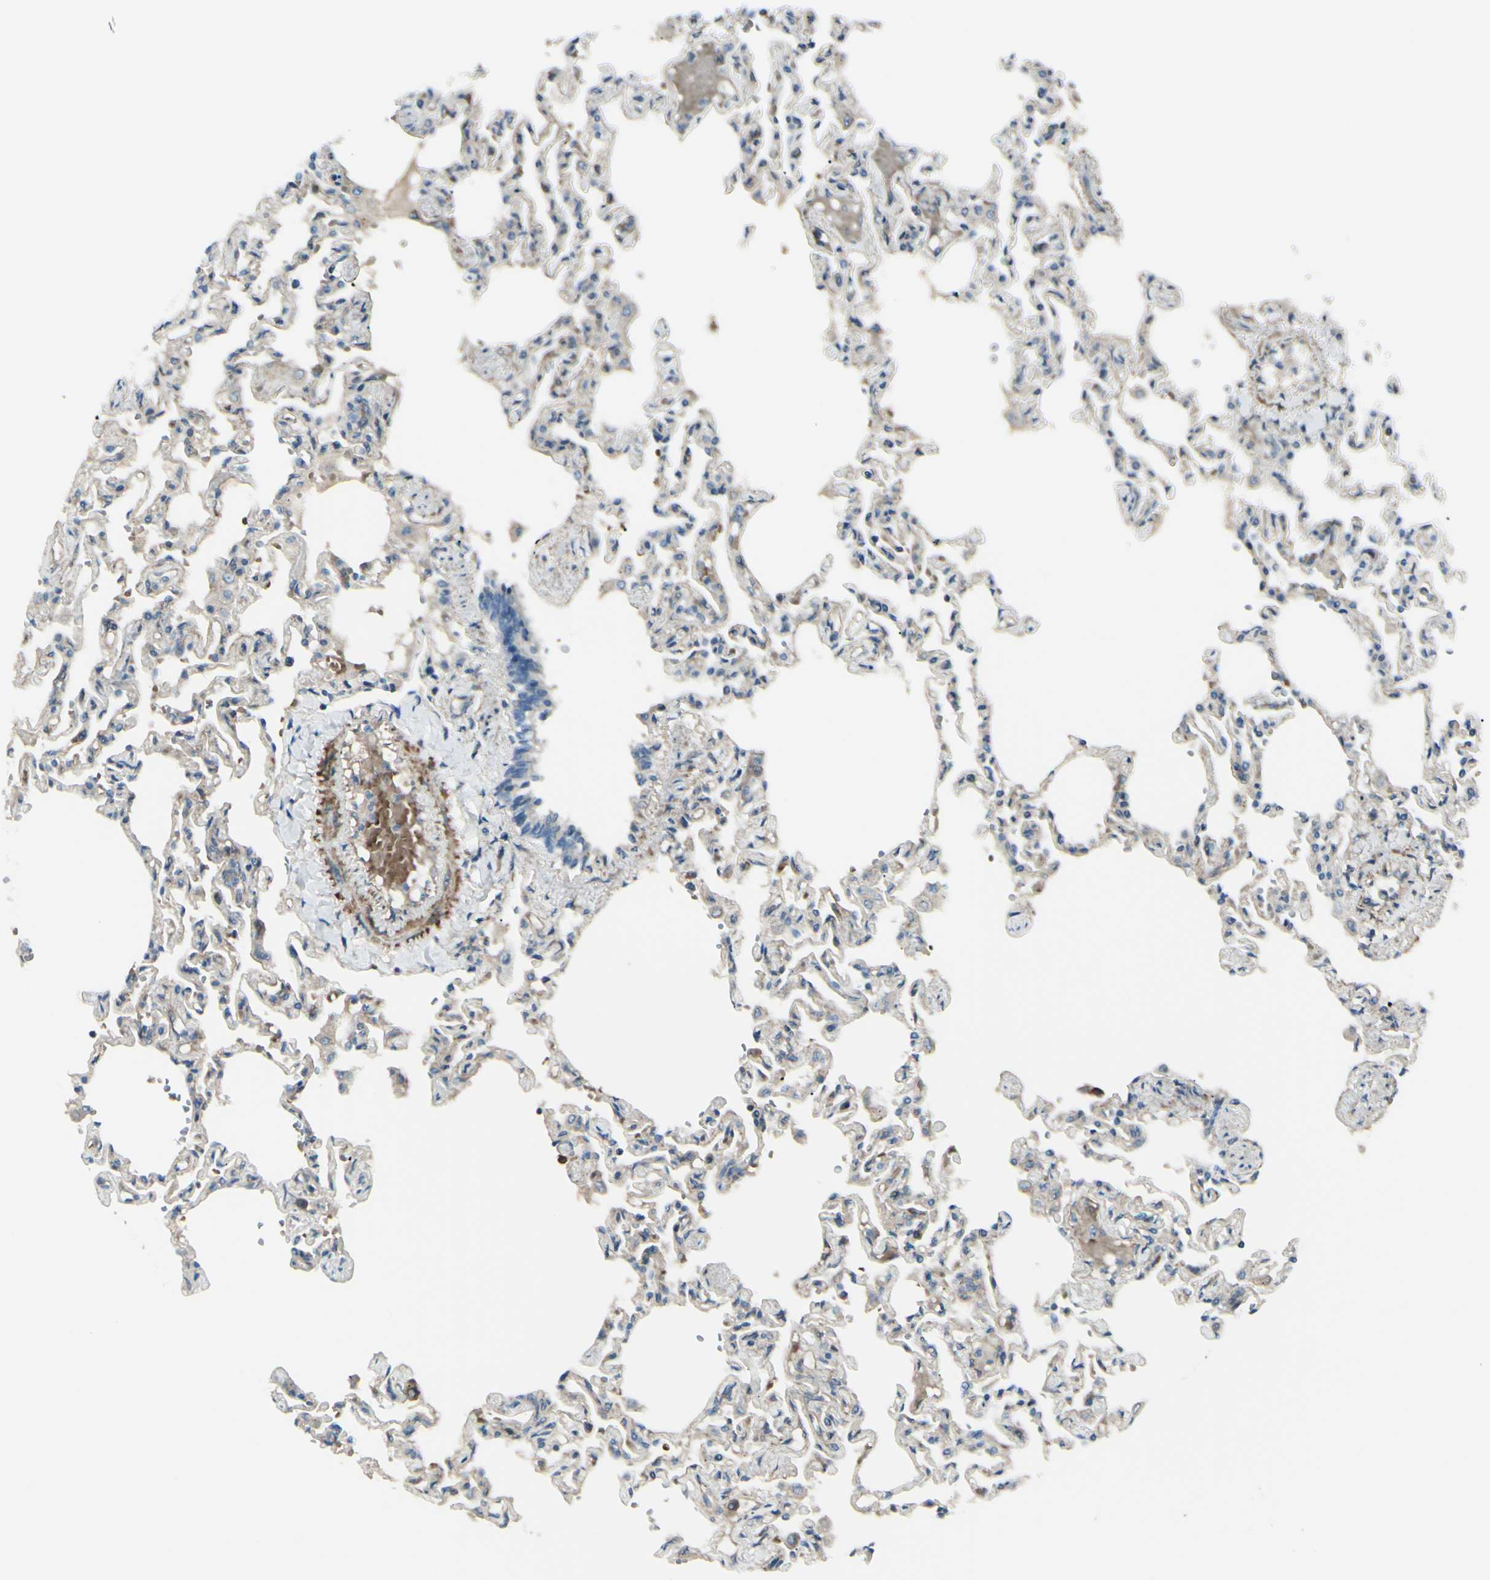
{"staining": {"intensity": "weak", "quantity": ">75%", "location": "cytoplasmic/membranous"}, "tissue": "lung", "cell_type": "Alveolar cells", "image_type": "normal", "snomed": [{"axis": "morphology", "description": "Normal tissue, NOS"}, {"axis": "topography", "description": "Lung"}], "caption": "A brown stain labels weak cytoplasmic/membranous positivity of a protein in alveolar cells of unremarkable lung.", "gene": "PCDHGA10", "patient": {"sex": "male", "age": 21}}